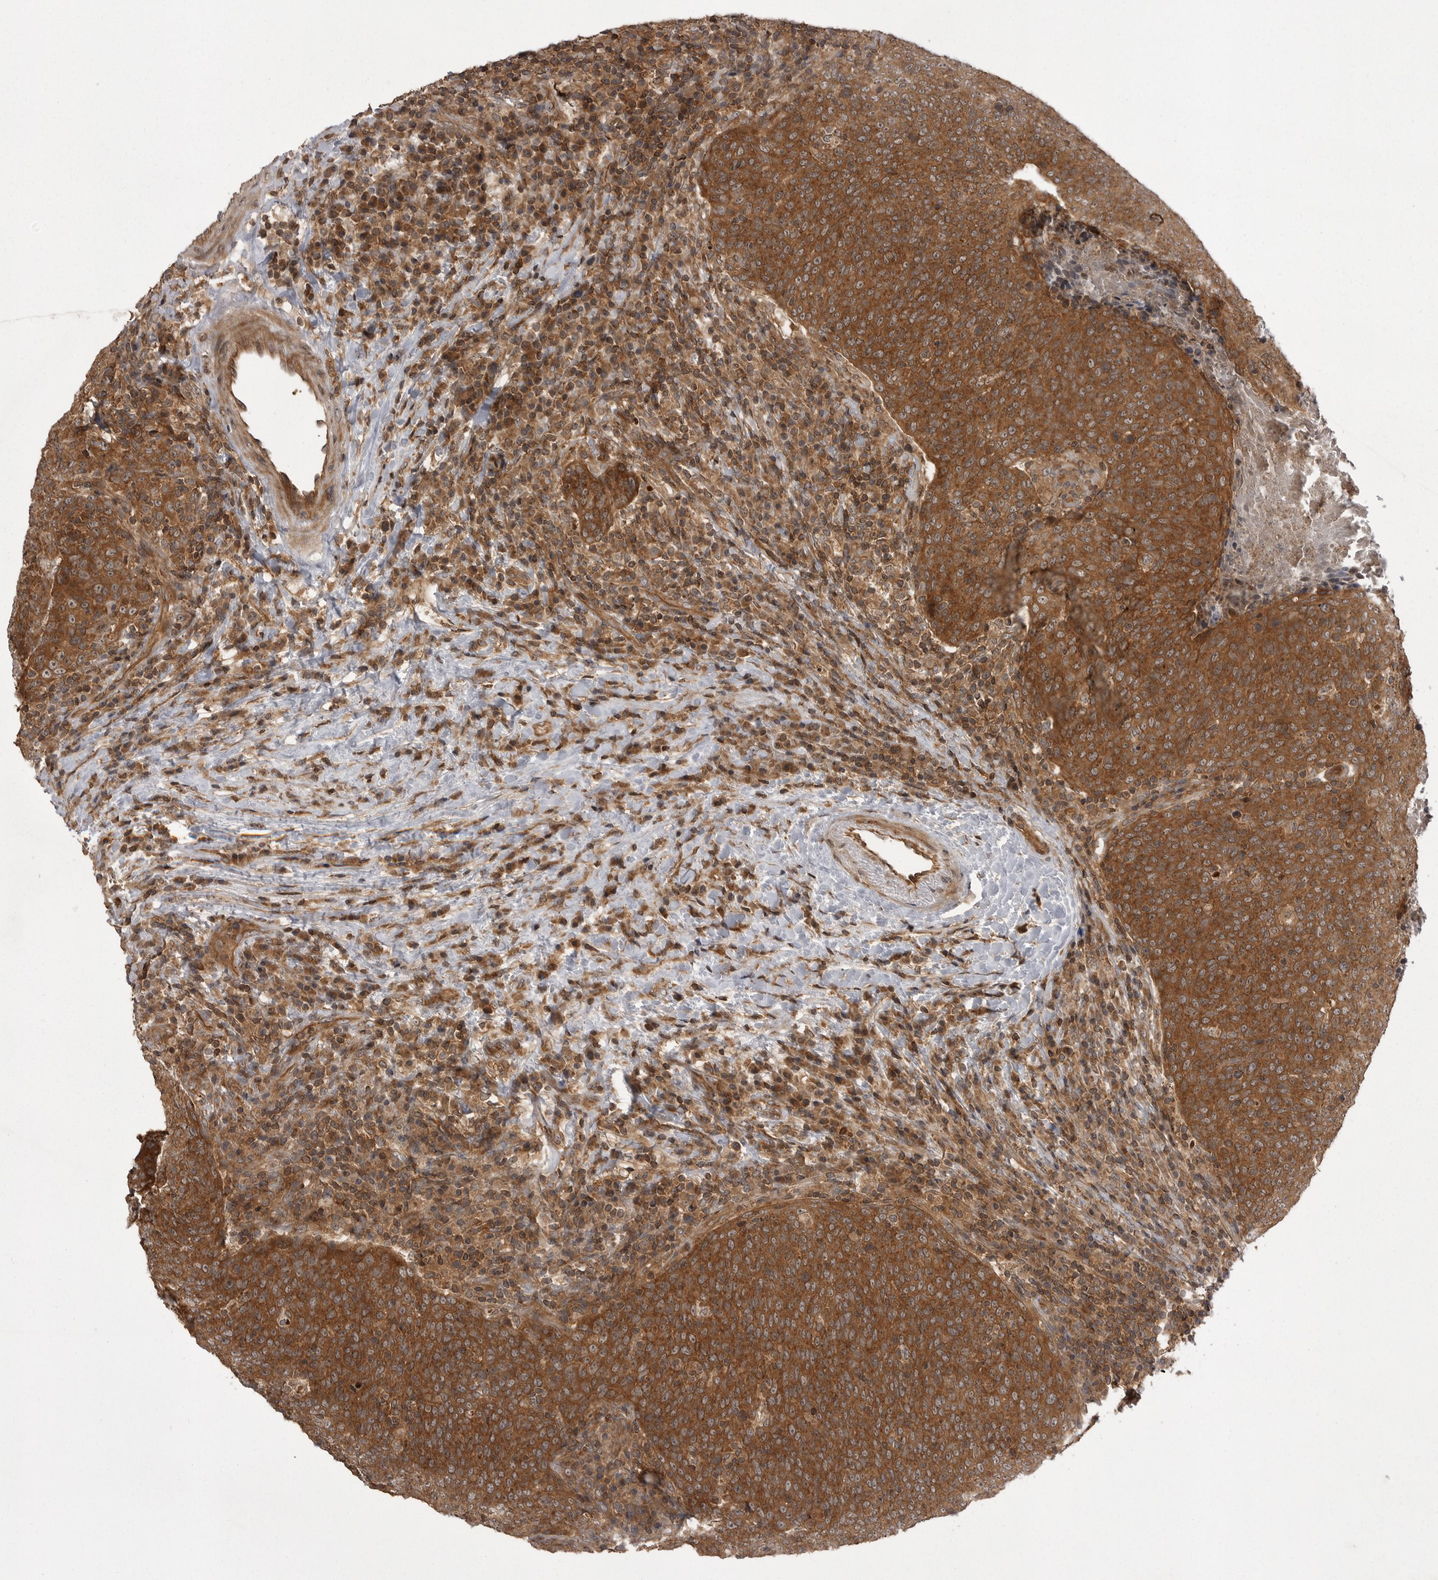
{"staining": {"intensity": "strong", "quantity": ">75%", "location": "cytoplasmic/membranous"}, "tissue": "head and neck cancer", "cell_type": "Tumor cells", "image_type": "cancer", "snomed": [{"axis": "morphology", "description": "Squamous cell carcinoma, NOS"}, {"axis": "morphology", "description": "Squamous cell carcinoma, metastatic, NOS"}, {"axis": "topography", "description": "Lymph node"}, {"axis": "topography", "description": "Head-Neck"}], "caption": "A high amount of strong cytoplasmic/membranous staining is seen in approximately >75% of tumor cells in head and neck cancer (squamous cell carcinoma) tissue.", "gene": "STK24", "patient": {"sex": "male", "age": 62}}